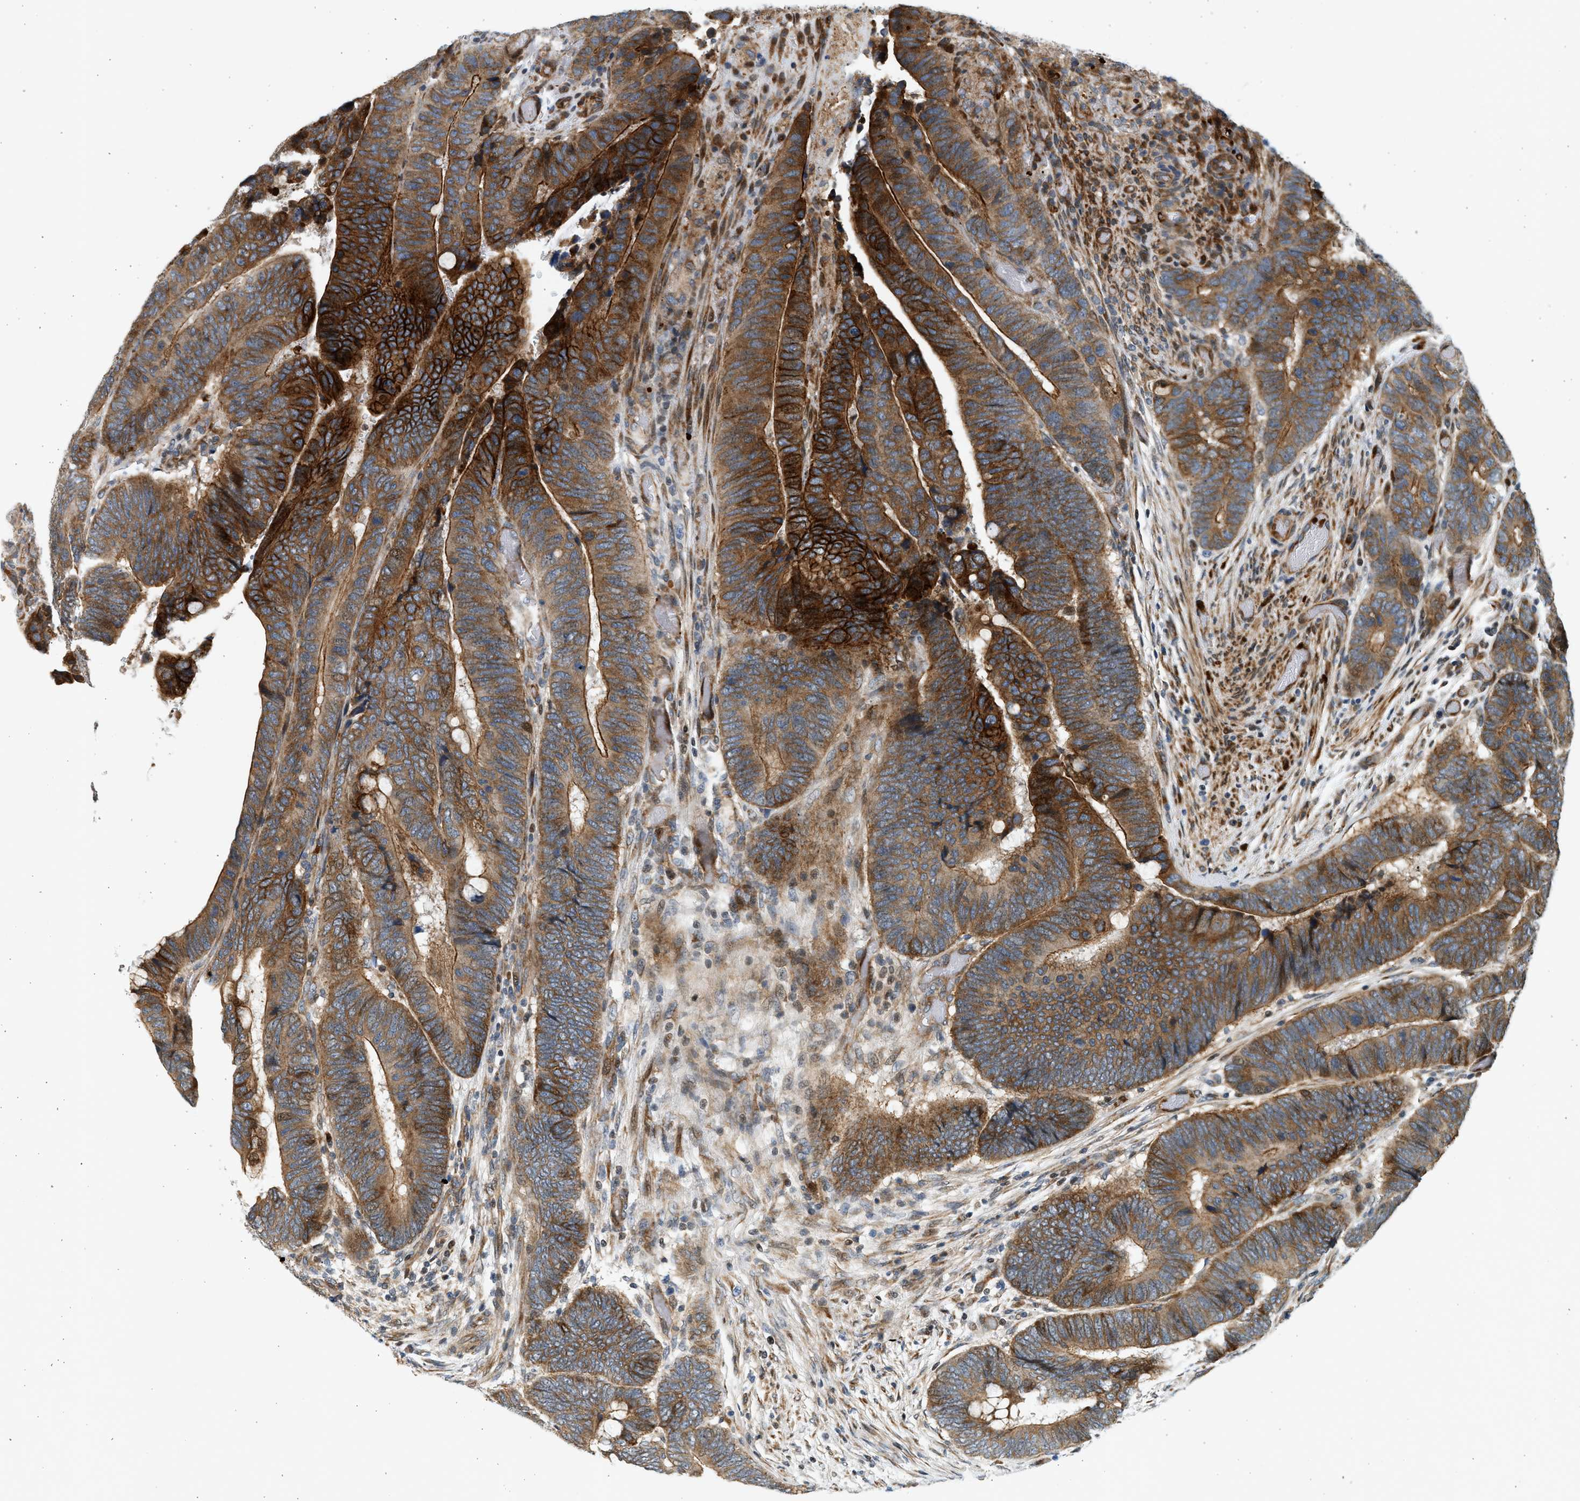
{"staining": {"intensity": "strong", "quantity": ">75%", "location": "cytoplasmic/membranous"}, "tissue": "colorectal cancer", "cell_type": "Tumor cells", "image_type": "cancer", "snomed": [{"axis": "morphology", "description": "Normal tissue, NOS"}, {"axis": "morphology", "description": "Adenocarcinoma, NOS"}, {"axis": "topography", "description": "Rectum"}], "caption": "Immunohistochemical staining of adenocarcinoma (colorectal) shows strong cytoplasmic/membranous protein expression in approximately >75% of tumor cells.", "gene": "NRSN2", "patient": {"sex": "male", "age": 92}}